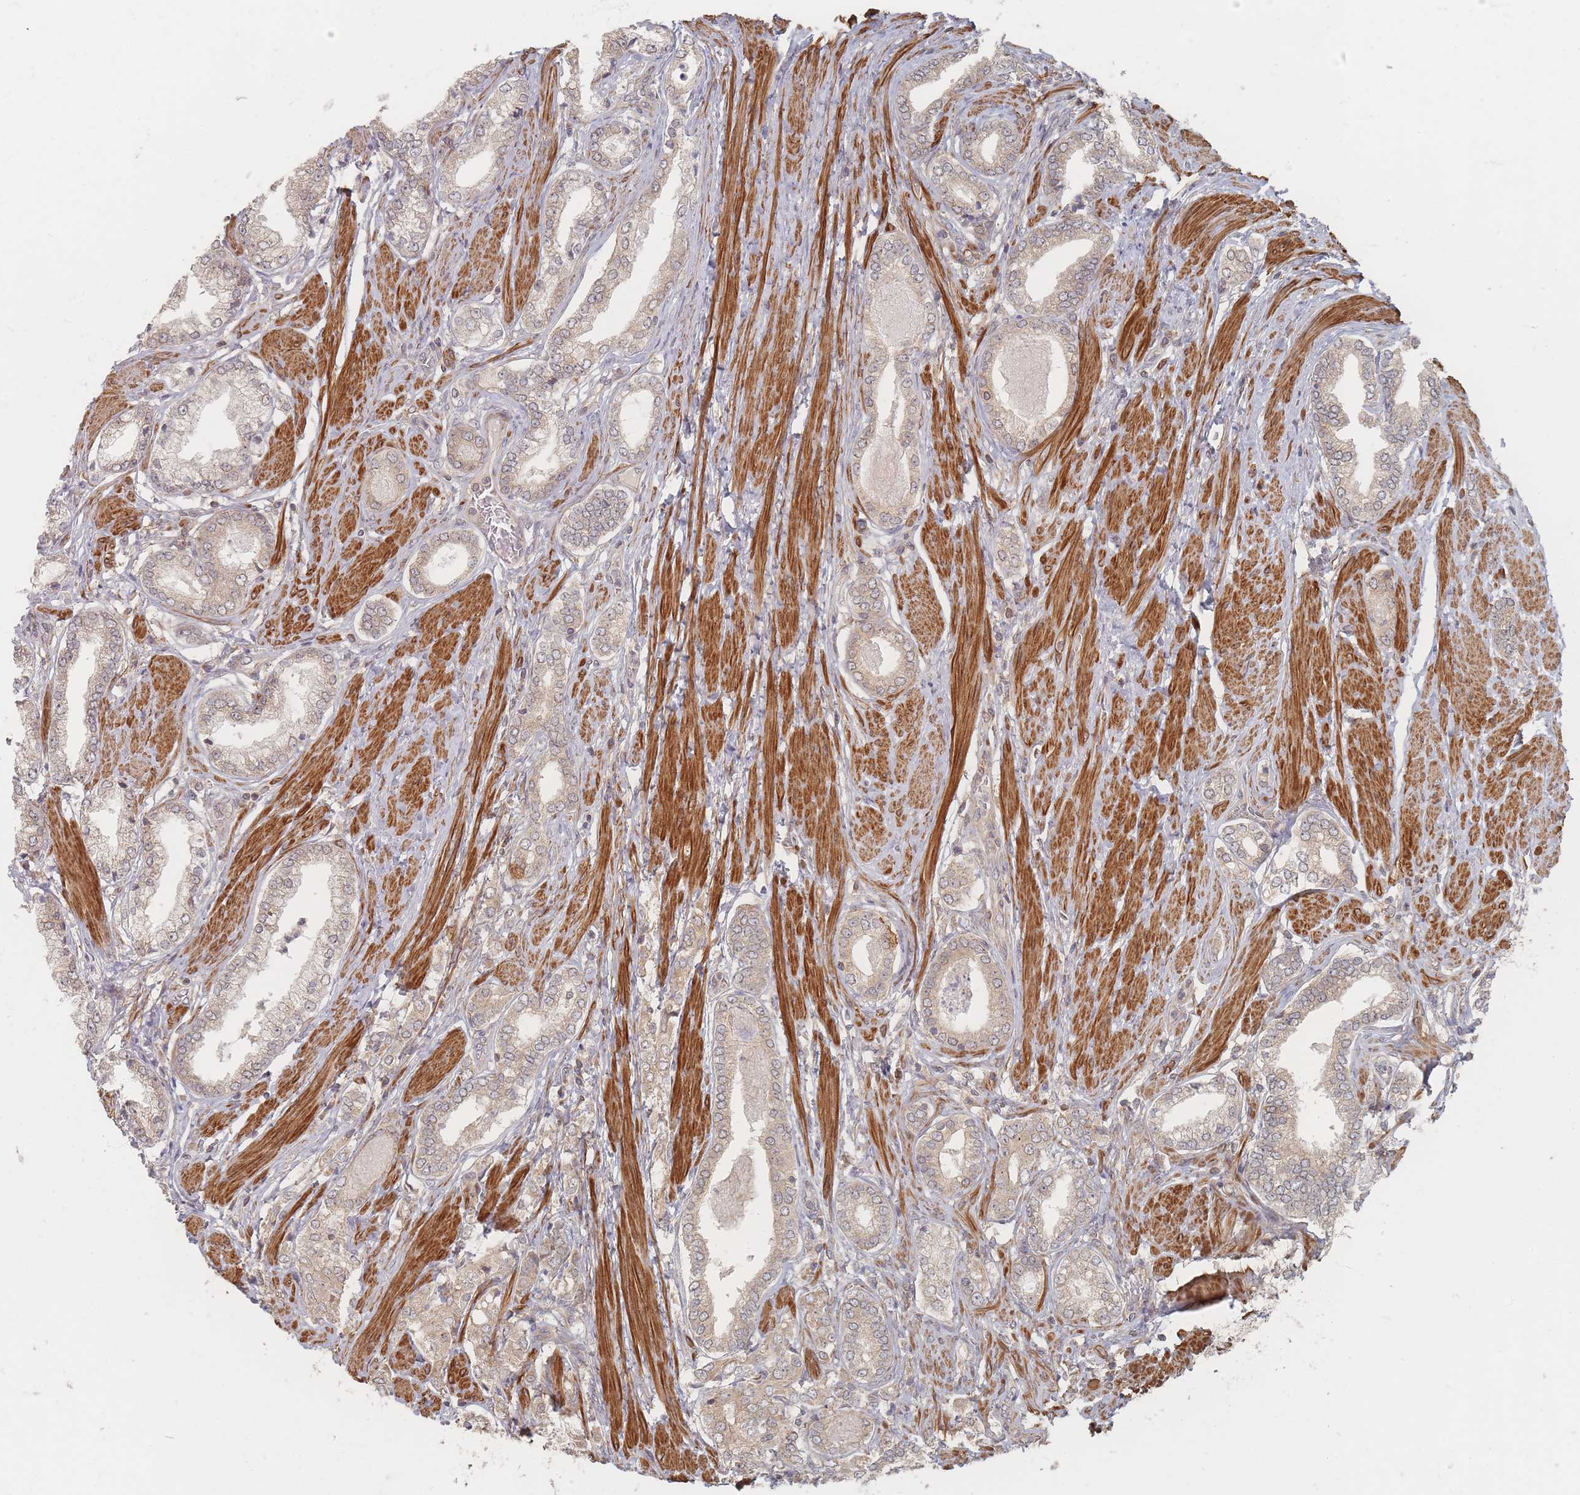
{"staining": {"intensity": "negative", "quantity": "none", "location": "none"}, "tissue": "prostate cancer", "cell_type": "Tumor cells", "image_type": "cancer", "snomed": [{"axis": "morphology", "description": "Adenocarcinoma, High grade"}, {"axis": "topography", "description": "Prostate"}], "caption": "The histopathology image exhibits no significant expression in tumor cells of prostate cancer (high-grade adenocarcinoma).", "gene": "GLE1", "patient": {"sex": "male", "age": 71}}